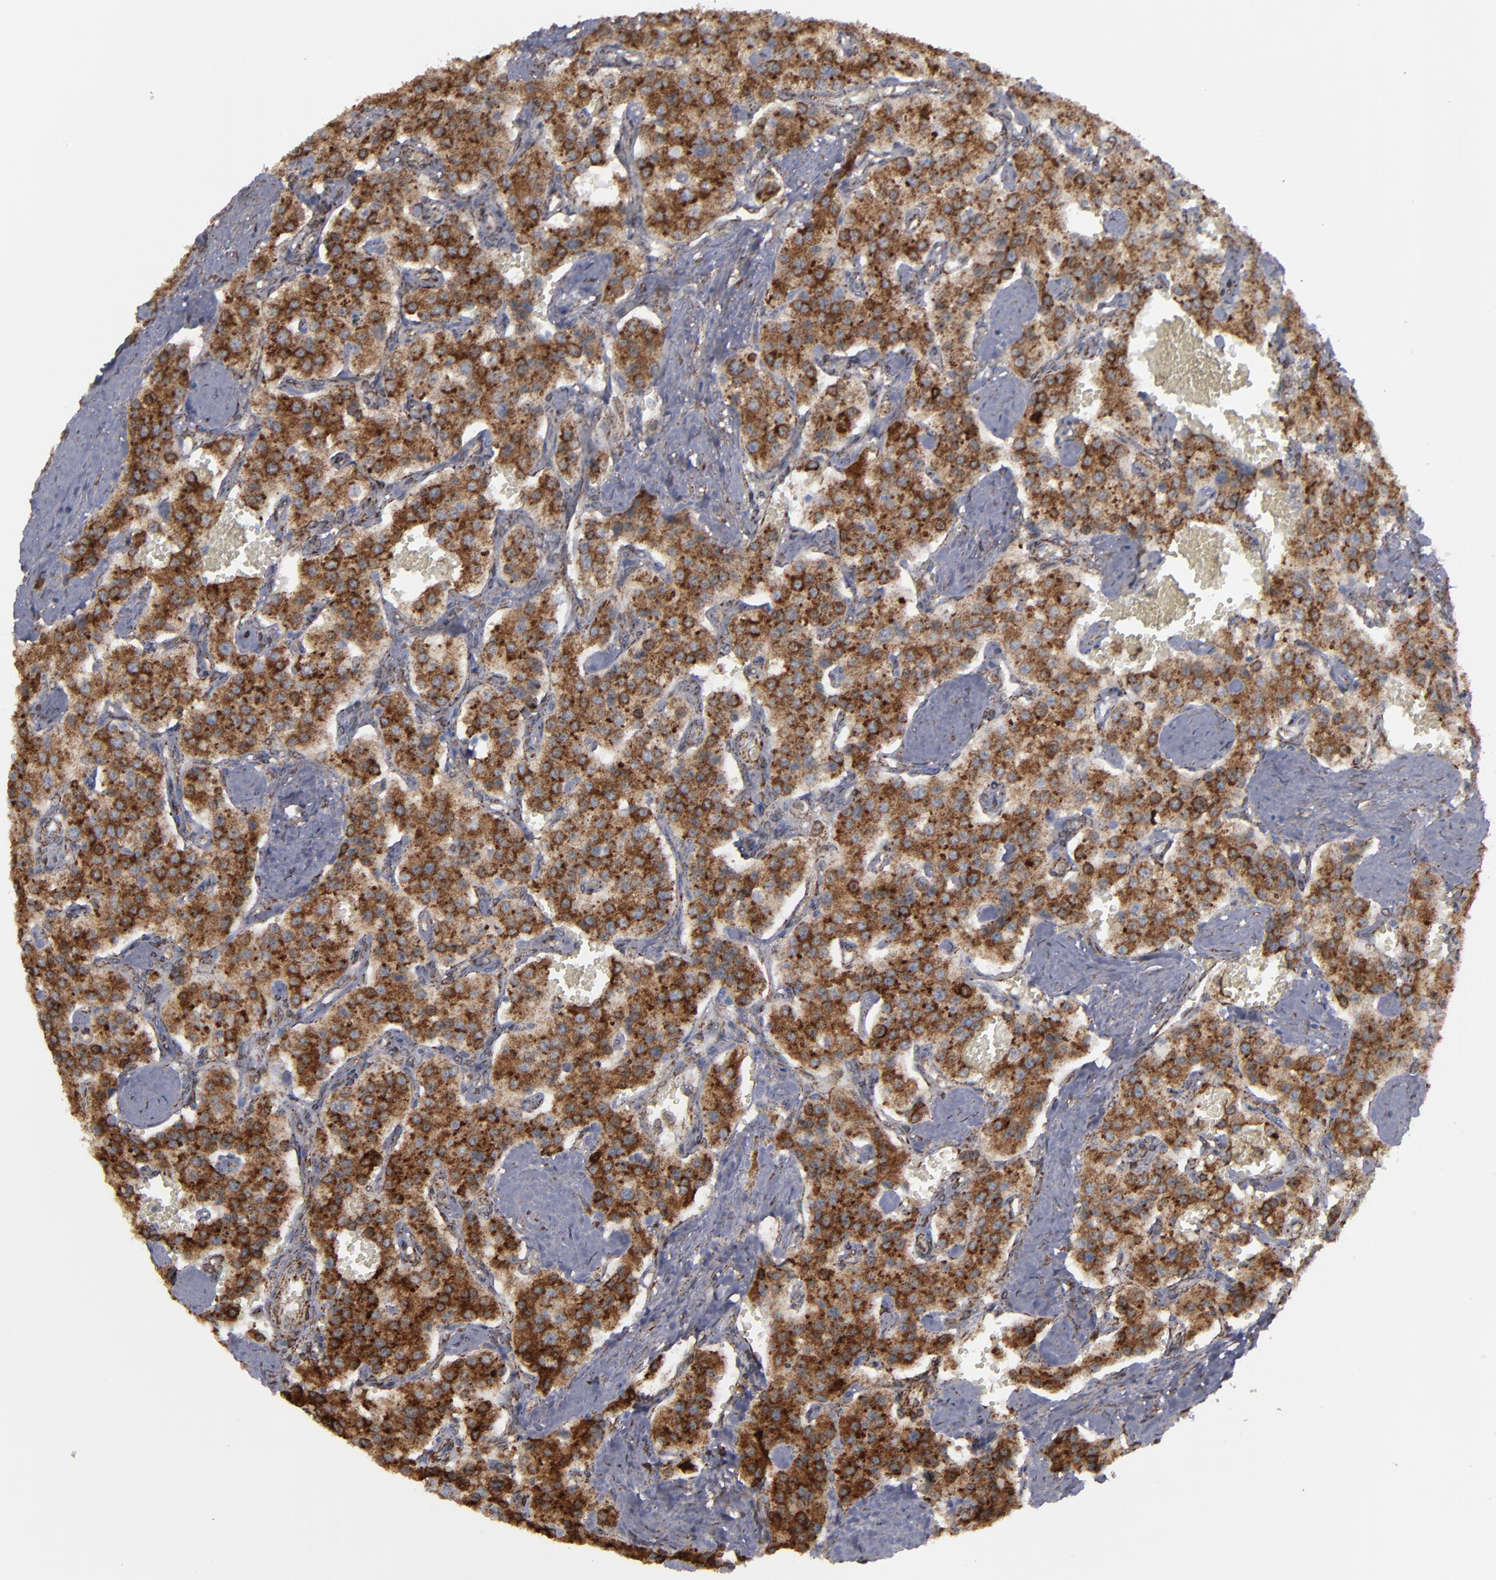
{"staining": {"intensity": "strong", "quantity": ">75%", "location": "cytoplasmic/membranous"}, "tissue": "carcinoid", "cell_type": "Tumor cells", "image_type": "cancer", "snomed": [{"axis": "morphology", "description": "Carcinoid, malignant, NOS"}, {"axis": "topography", "description": "Small intestine"}], "caption": "Strong cytoplasmic/membranous expression is appreciated in approximately >75% of tumor cells in carcinoid (malignant).", "gene": "ERLIN2", "patient": {"sex": "male", "age": 52}}